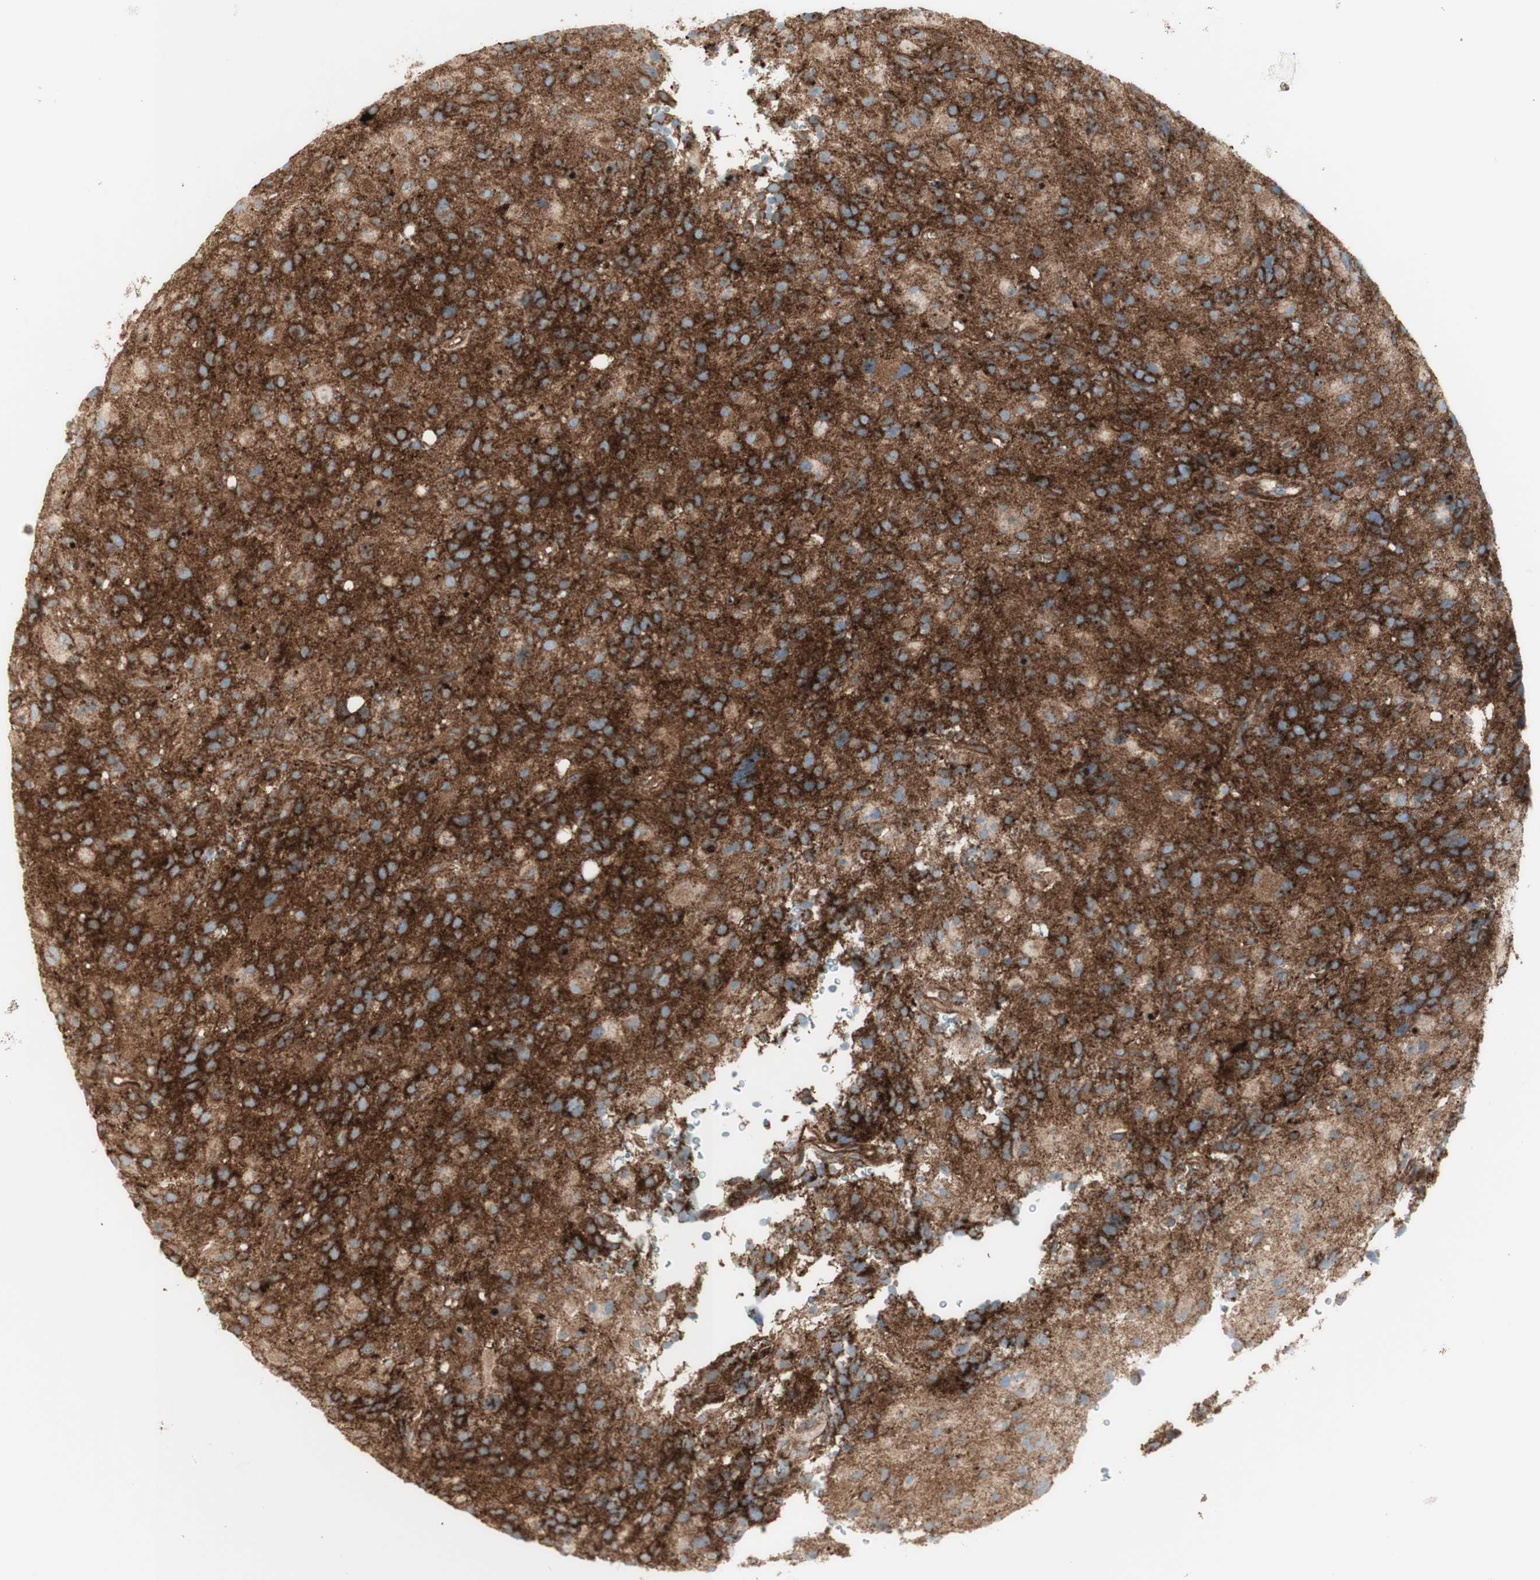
{"staining": {"intensity": "strong", "quantity": "25%-75%", "location": "cytoplasmic/membranous"}, "tissue": "glioma", "cell_type": "Tumor cells", "image_type": "cancer", "snomed": [{"axis": "morphology", "description": "Glioma, malignant, High grade"}, {"axis": "topography", "description": "Brain"}], "caption": "High-magnification brightfield microscopy of glioma stained with DAB (3,3'-diaminobenzidine) (brown) and counterstained with hematoxylin (blue). tumor cells exhibit strong cytoplasmic/membranous positivity is present in about25%-75% of cells. The protein of interest is shown in brown color, while the nuclei are stained blue.", "gene": "MYO6", "patient": {"sex": "male", "age": 48}}